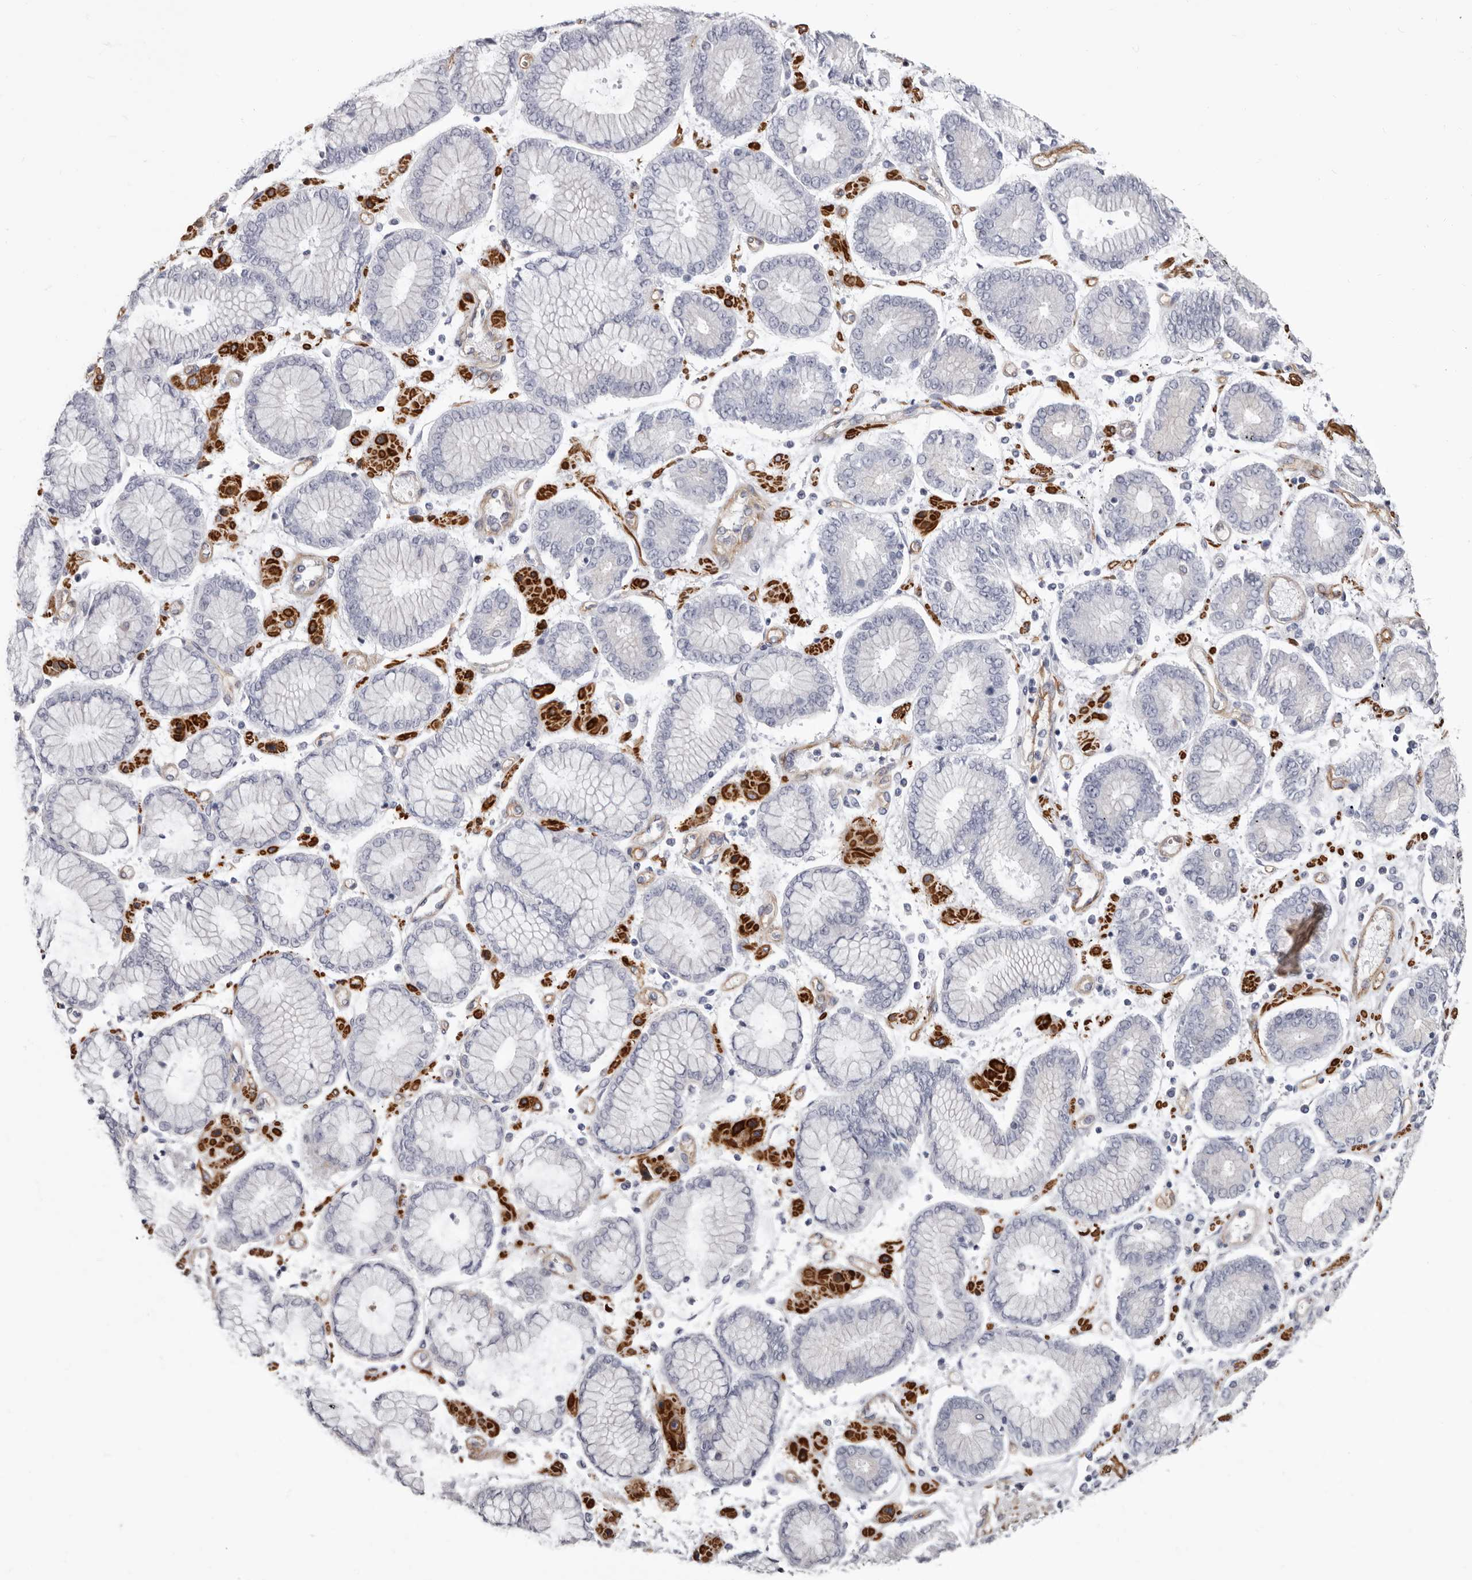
{"staining": {"intensity": "negative", "quantity": "none", "location": "none"}, "tissue": "stomach cancer", "cell_type": "Tumor cells", "image_type": "cancer", "snomed": [{"axis": "morphology", "description": "Adenocarcinoma, NOS"}, {"axis": "topography", "description": "Stomach"}], "caption": "High magnification brightfield microscopy of stomach adenocarcinoma stained with DAB (brown) and counterstained with hematoxylin (blue): tumor cells show no significant expression.", "gene": "ADGRL4", "patient": {"sex": "male", "age": 76}}